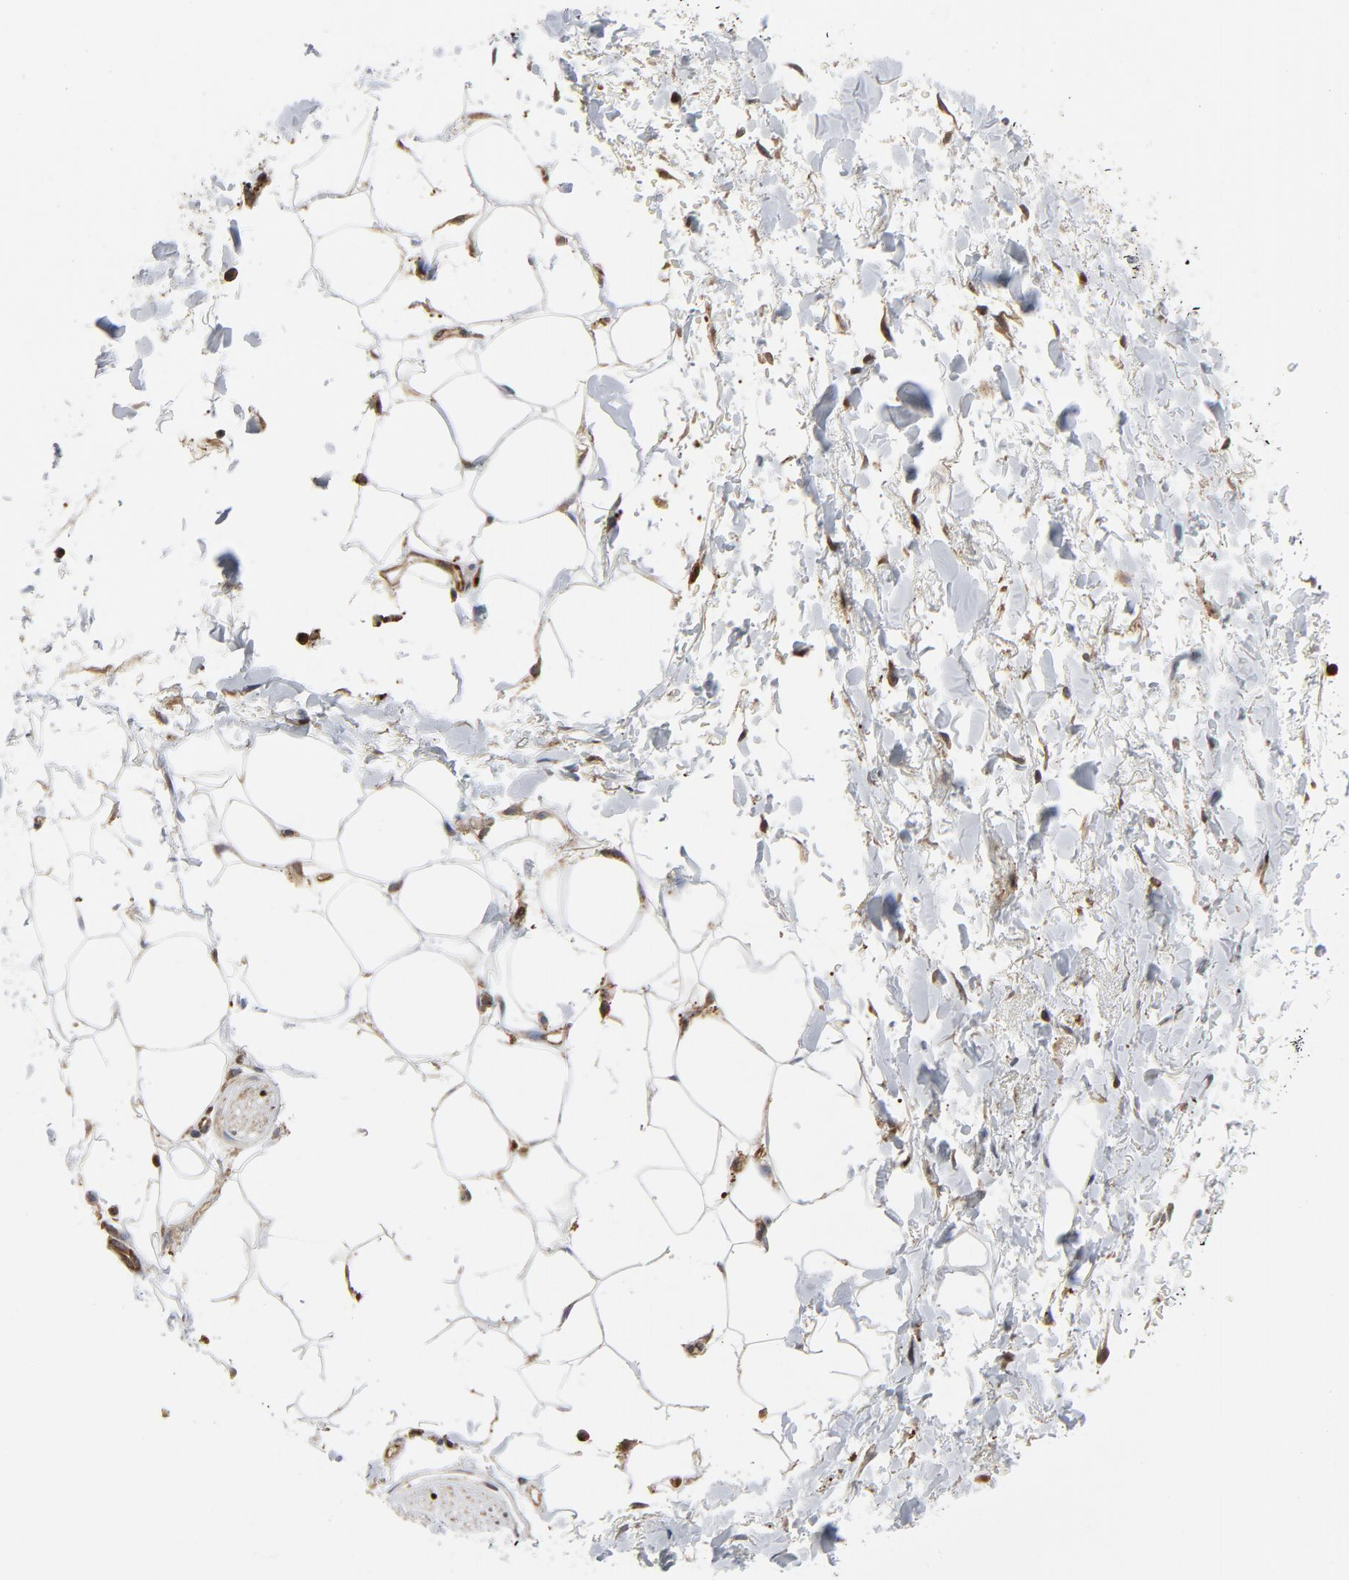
{"staining": {"intensity": "moderate", "quantity": "25%-75%", "location": "cytoplasmic/membranous"}, "tissue": "adipose tissue", "cell_type": "Adipocytes", "image_type": "normal", "snomed": [{"axis": "morphology", "description": "Normal tissue, NOS"}, {"axis": "topography", "description": "Soft tissue"}, {"axis": "topography", "description": "Peripheral nerve tissue"}], "caption": "DAB (3,3'-diaminobenzidine) immunohistochemical staining of benign human adipose tissue shows moderate cytoplasmic/membranous protein expression in approximately 25%-75% of adipocytes.", "gene": "YES1", "patient": {"sex": "female", "age": 71}}